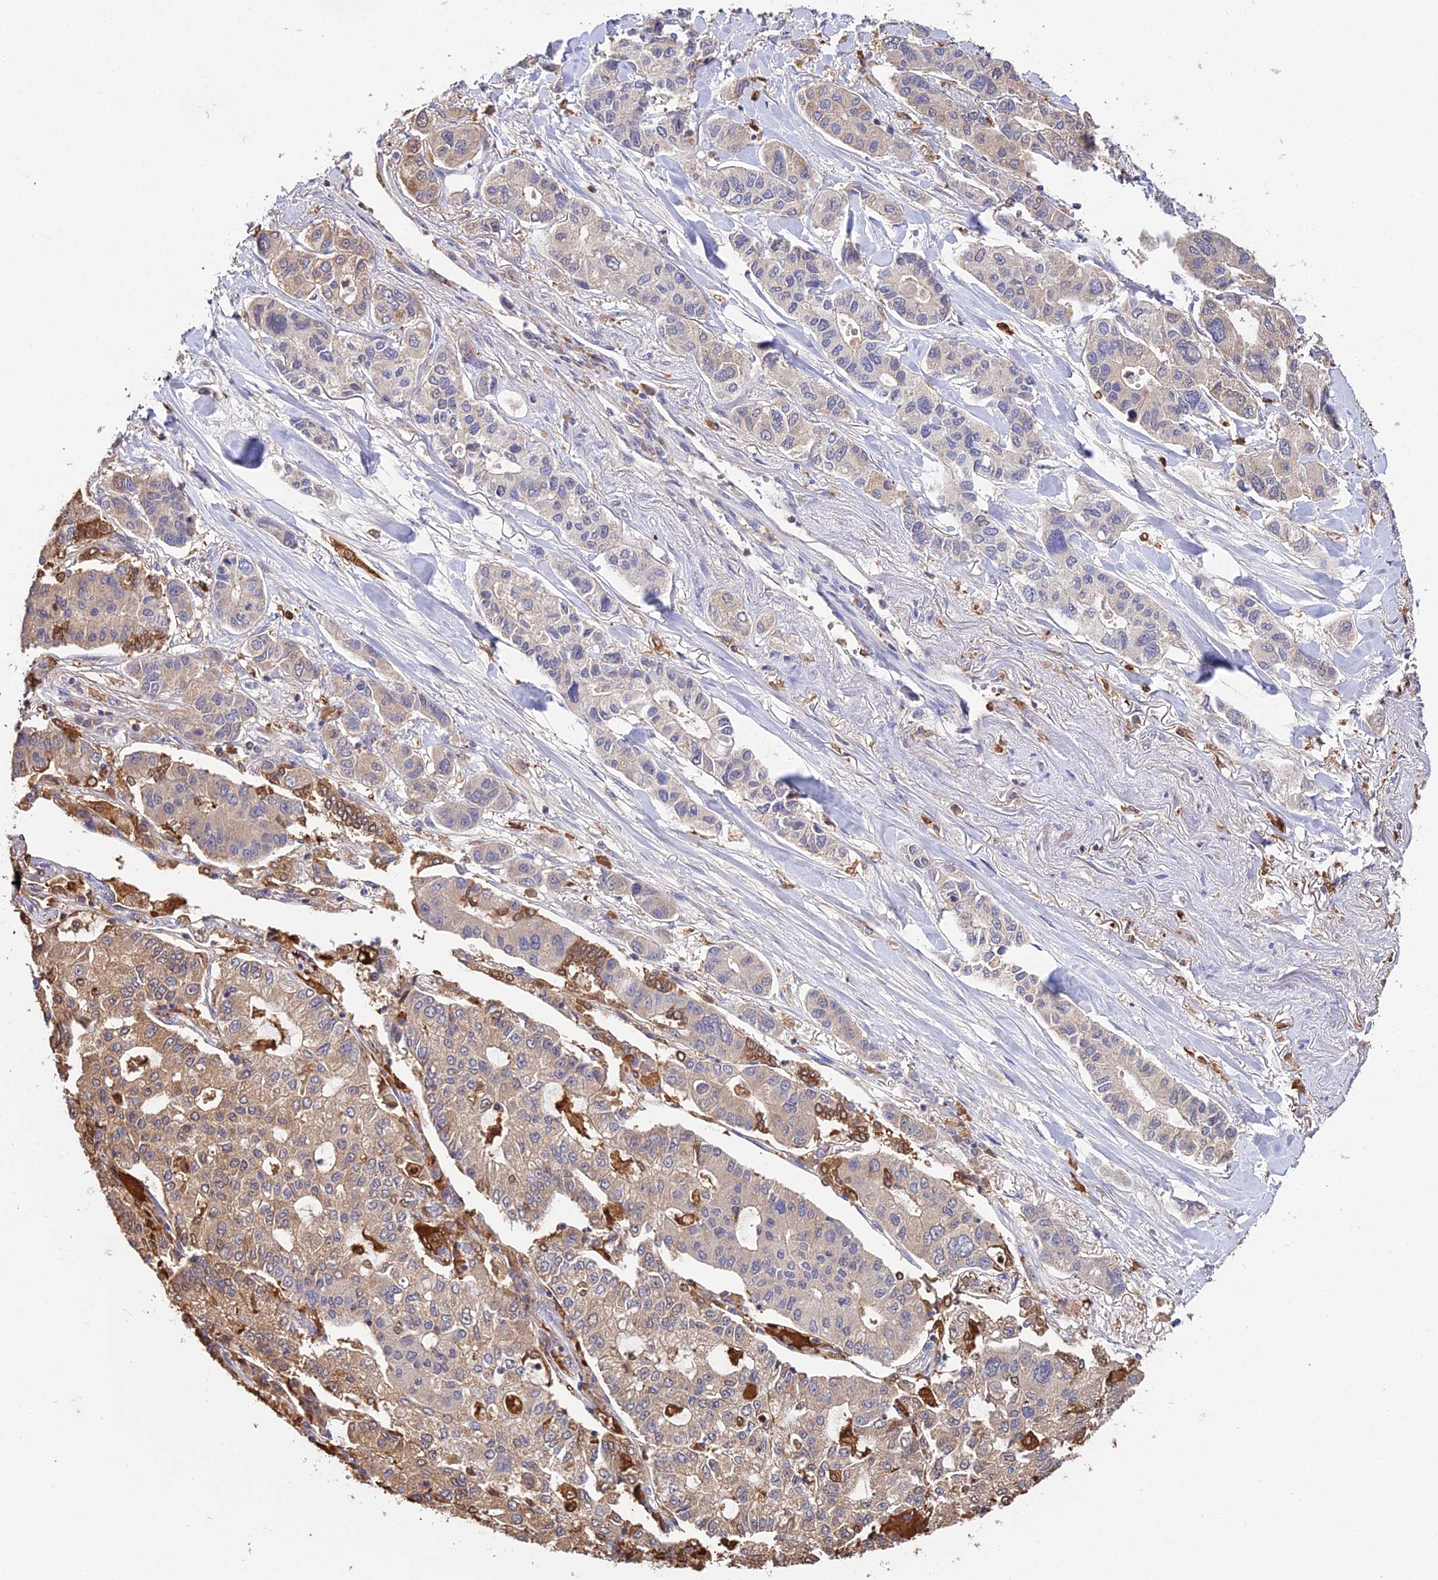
{"staining": {"intensity": "weak", "quantity": "25%-75%", "location": "cytoplasmic/membranous"}, "tissue": "lung cancer", "cell_type": "Tumor cells", "image_type": "cancer", "snomed": [{"axis": "morphology", "description": "Adenocarcinoma, NOS"}, {"axis": "topography", "description": "Lung"}], "caption": "Immunohistochemistry (IHC) of lung cancer exhibits low levels of weak cytoplasmic/membranous positivity in approximately 25%-75% of tumor cells.", "gene": "FBP1", "patient": {"sex": "male", "age": 49}}